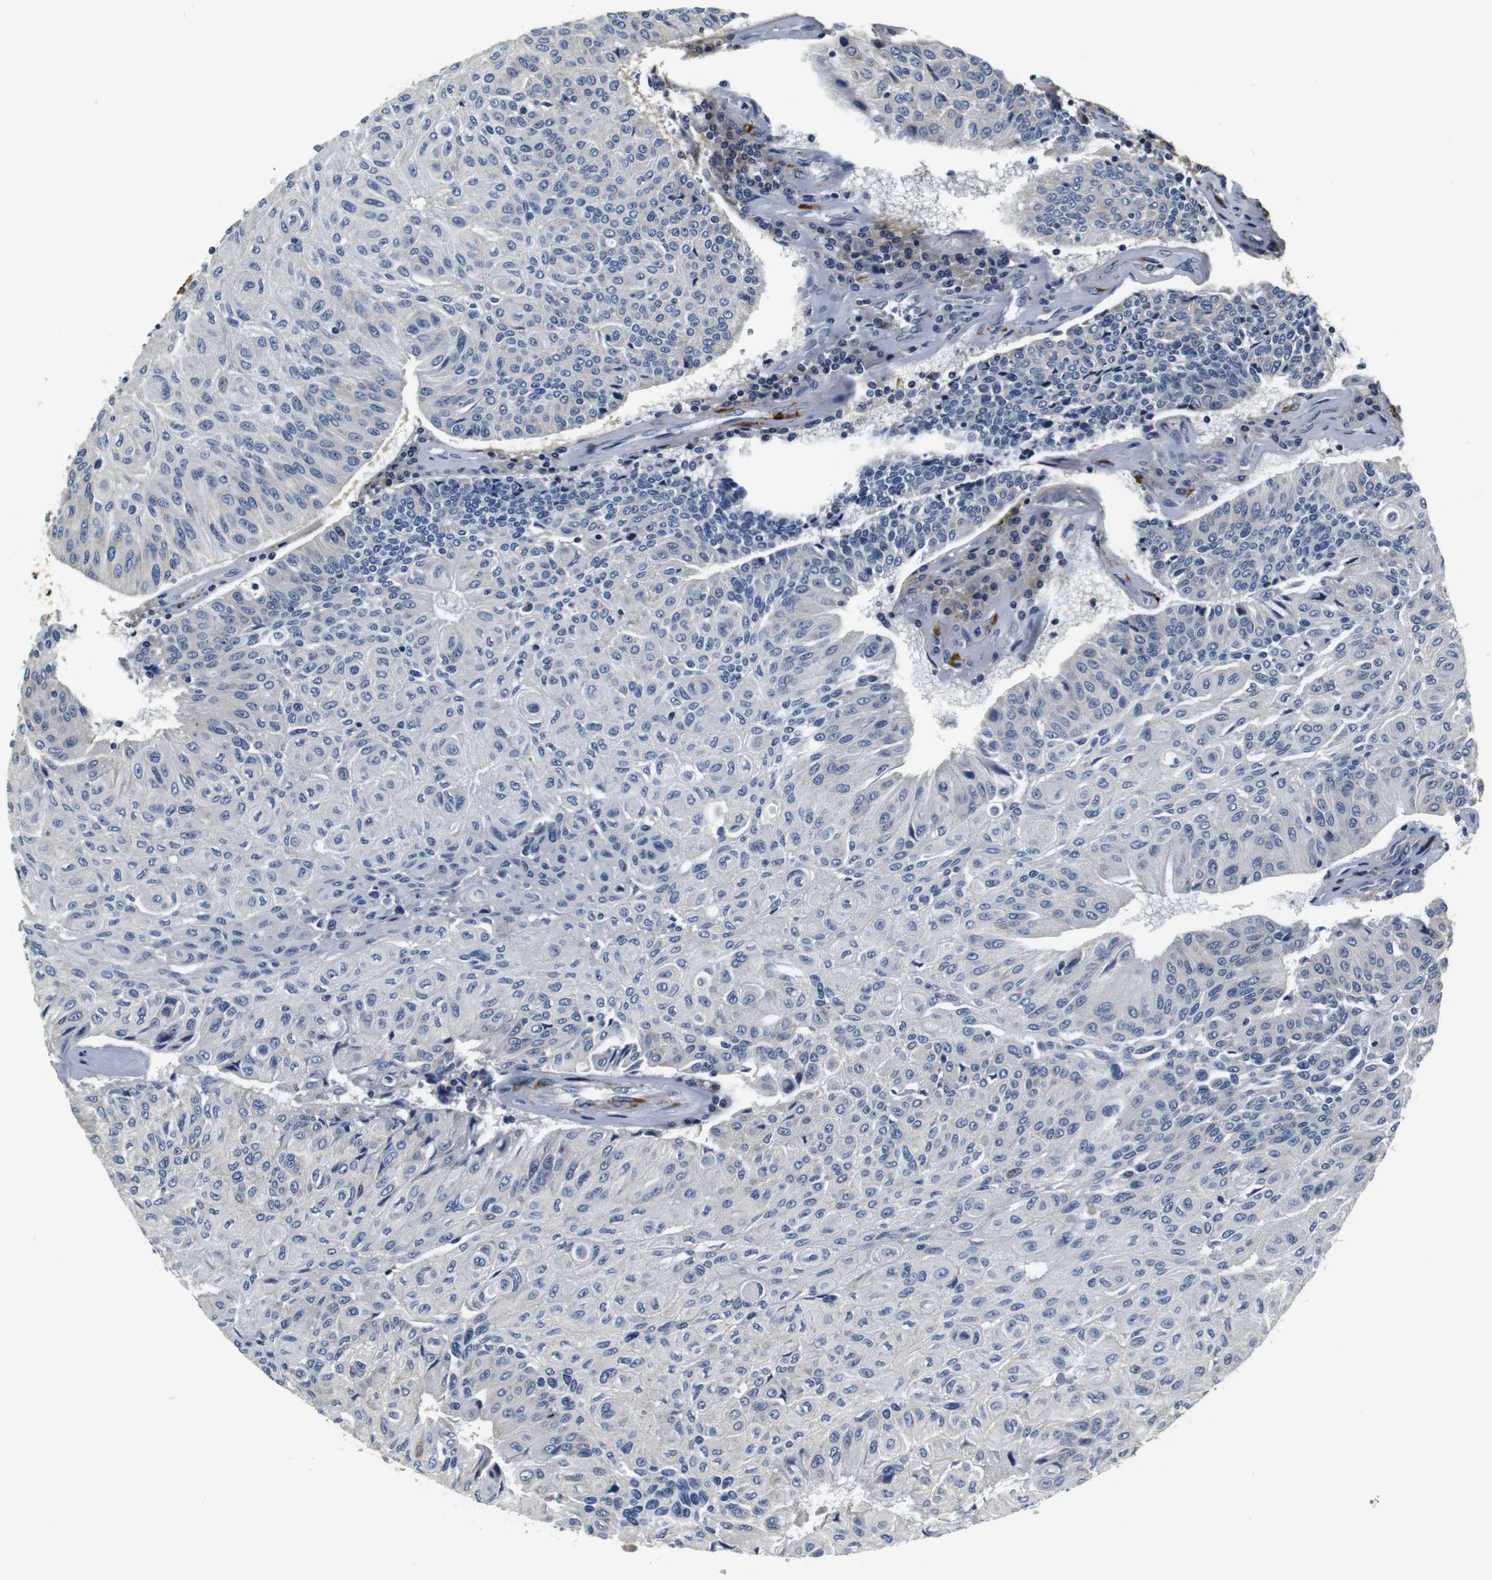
{"staining": {"intensity": "negative", "quantity": "none", "location": "none"}, "tissue": "urothelial cancer", "cell_type": "Tumor cells", "image_type": "cancer", "snomed": [{"axis": "morphology", "description": "Urothelial carcinoma, High grade"}, {"axis": "topography", "description": "Urinary bladder"}], "caption": "High-grade urothelial carcinoma was stained to show a protein in brown. There is no significant staining in tumor cells. Nuclei are stained in blue.", "gene": "COL1A1", "patient": {"sex": "male", "age": 66}}